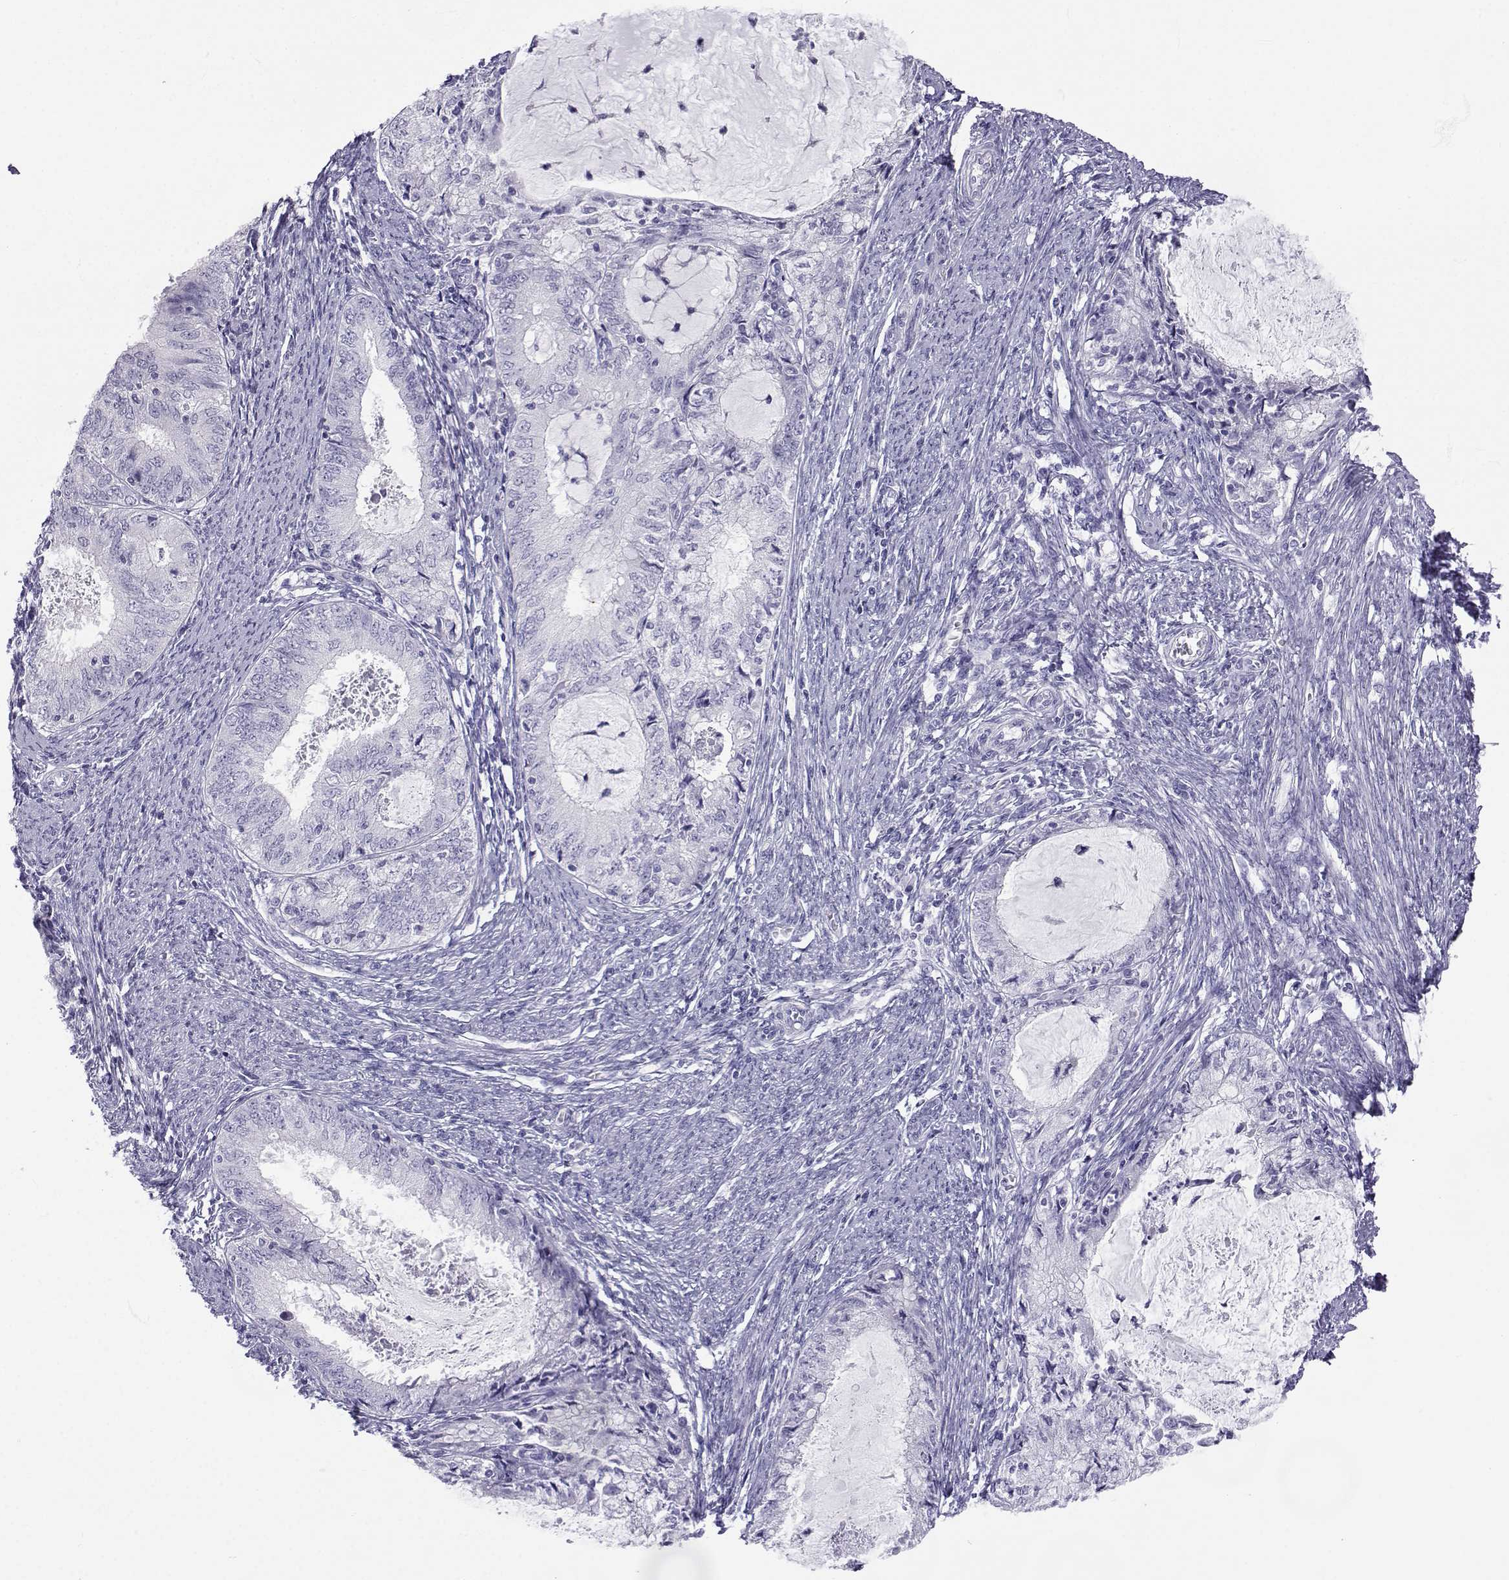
{"staining": {"intensity": "negative", "quantity": "none", "location": "none"}, "tissue": "endometrial cancer", "cell_type": "Tumor cells", "image_type": "cancer", "snomed": [{"axis": "morphology", "description": "Adenocarcinoma, NOS"}, {"axis": "topography", "description": "Endometrium"}], "caption": "Adenocarcinoma (endometrial) stained for a protein using immunohistochemistry shows no staining tumor cells.", "gene": "SLC6A3", "patient": {"sex": "female", "age": 57}}